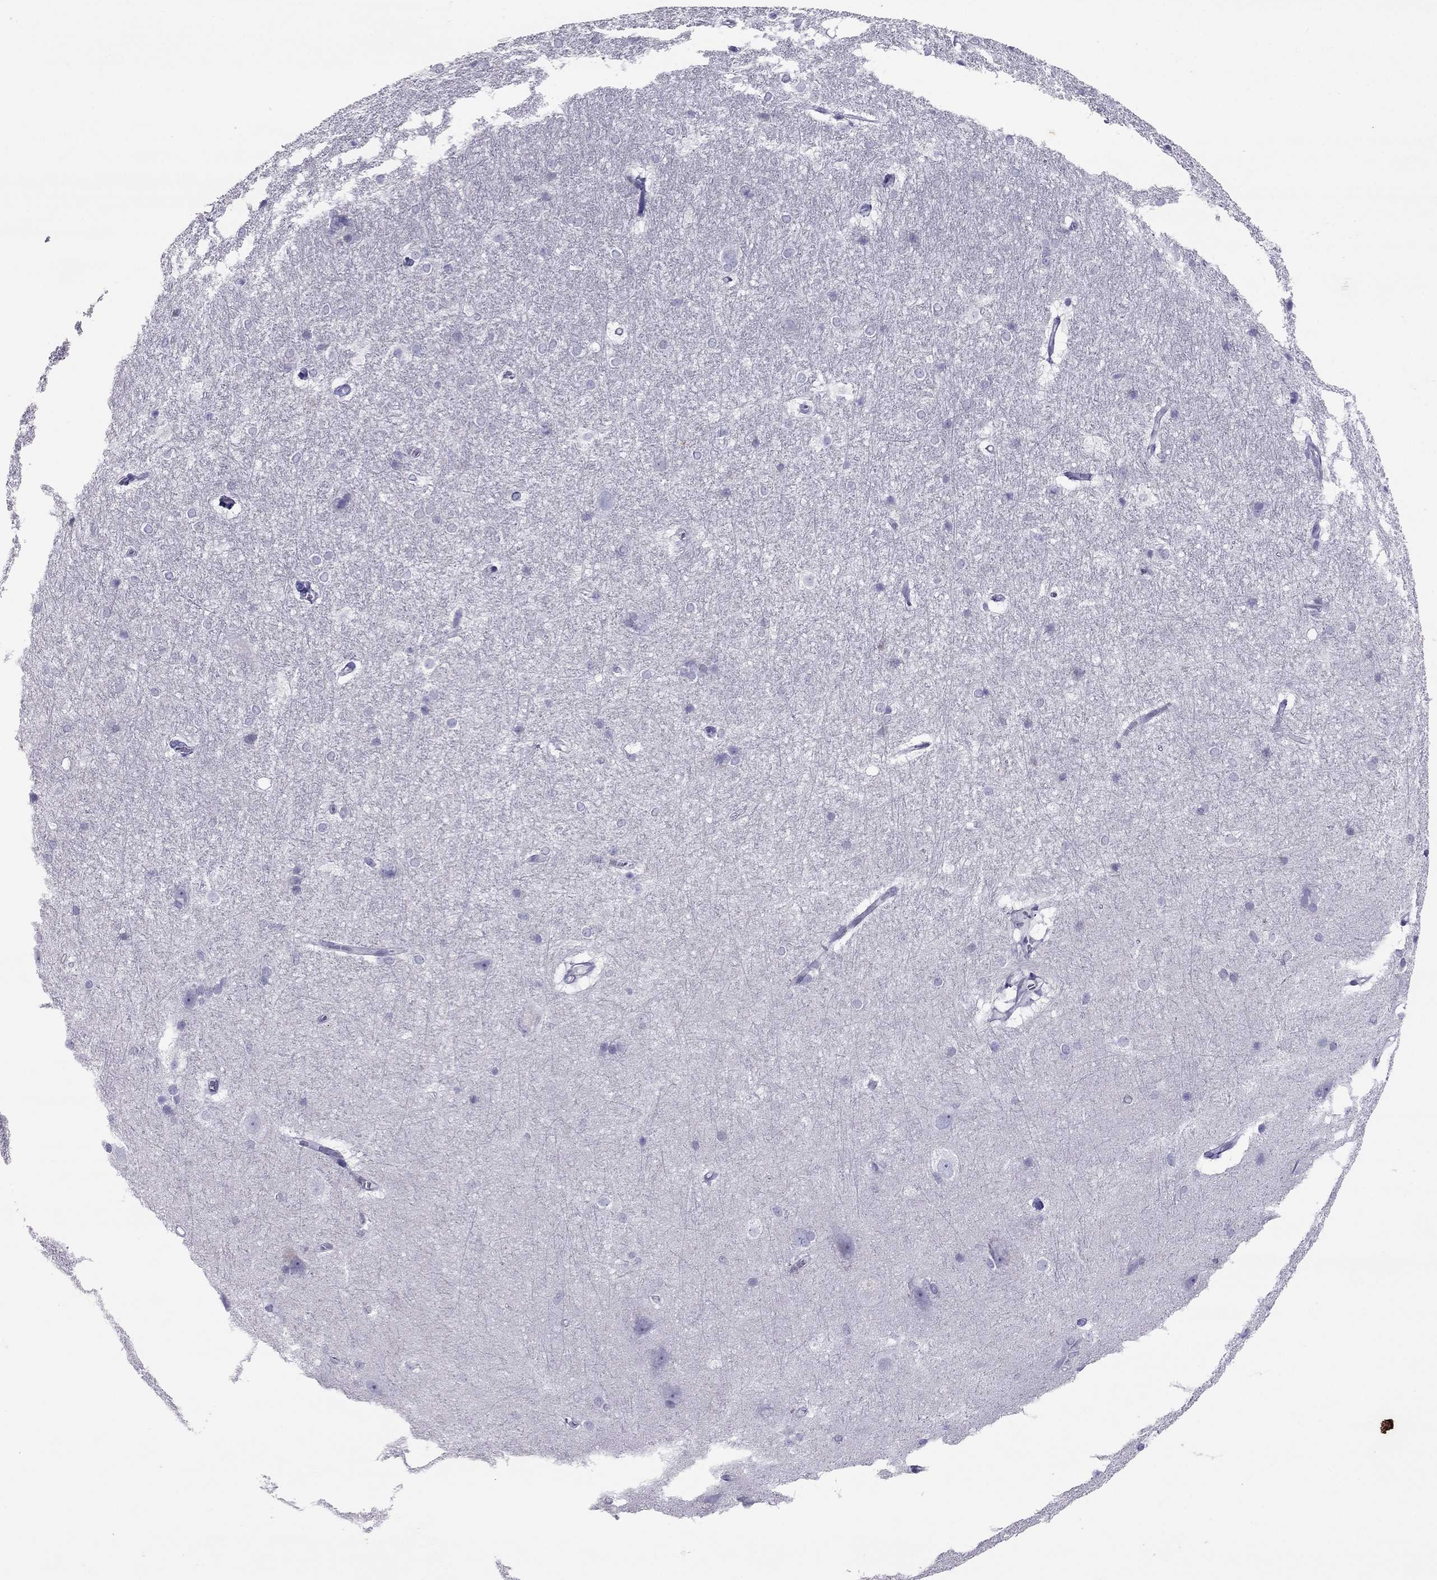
{"staining": {"intensity": "negative", "quantity": "none", "location": "none"}, "tissue": "hippocampus", "cell_type": "Glial cells", "image_type": "normal", "snomed": [{"axis": "morphology", "description": "Normal tissue, NOS"}, {"axis": "topography", "description": "Cerebral cortex"}, {"axis": "topography", "description": "Hippocampus"}], "caption": "The image reveals no staining of glial cells in normal hippocampus.", "gene": "MAEL", "patient": {"sex": "female", "age": 19}}